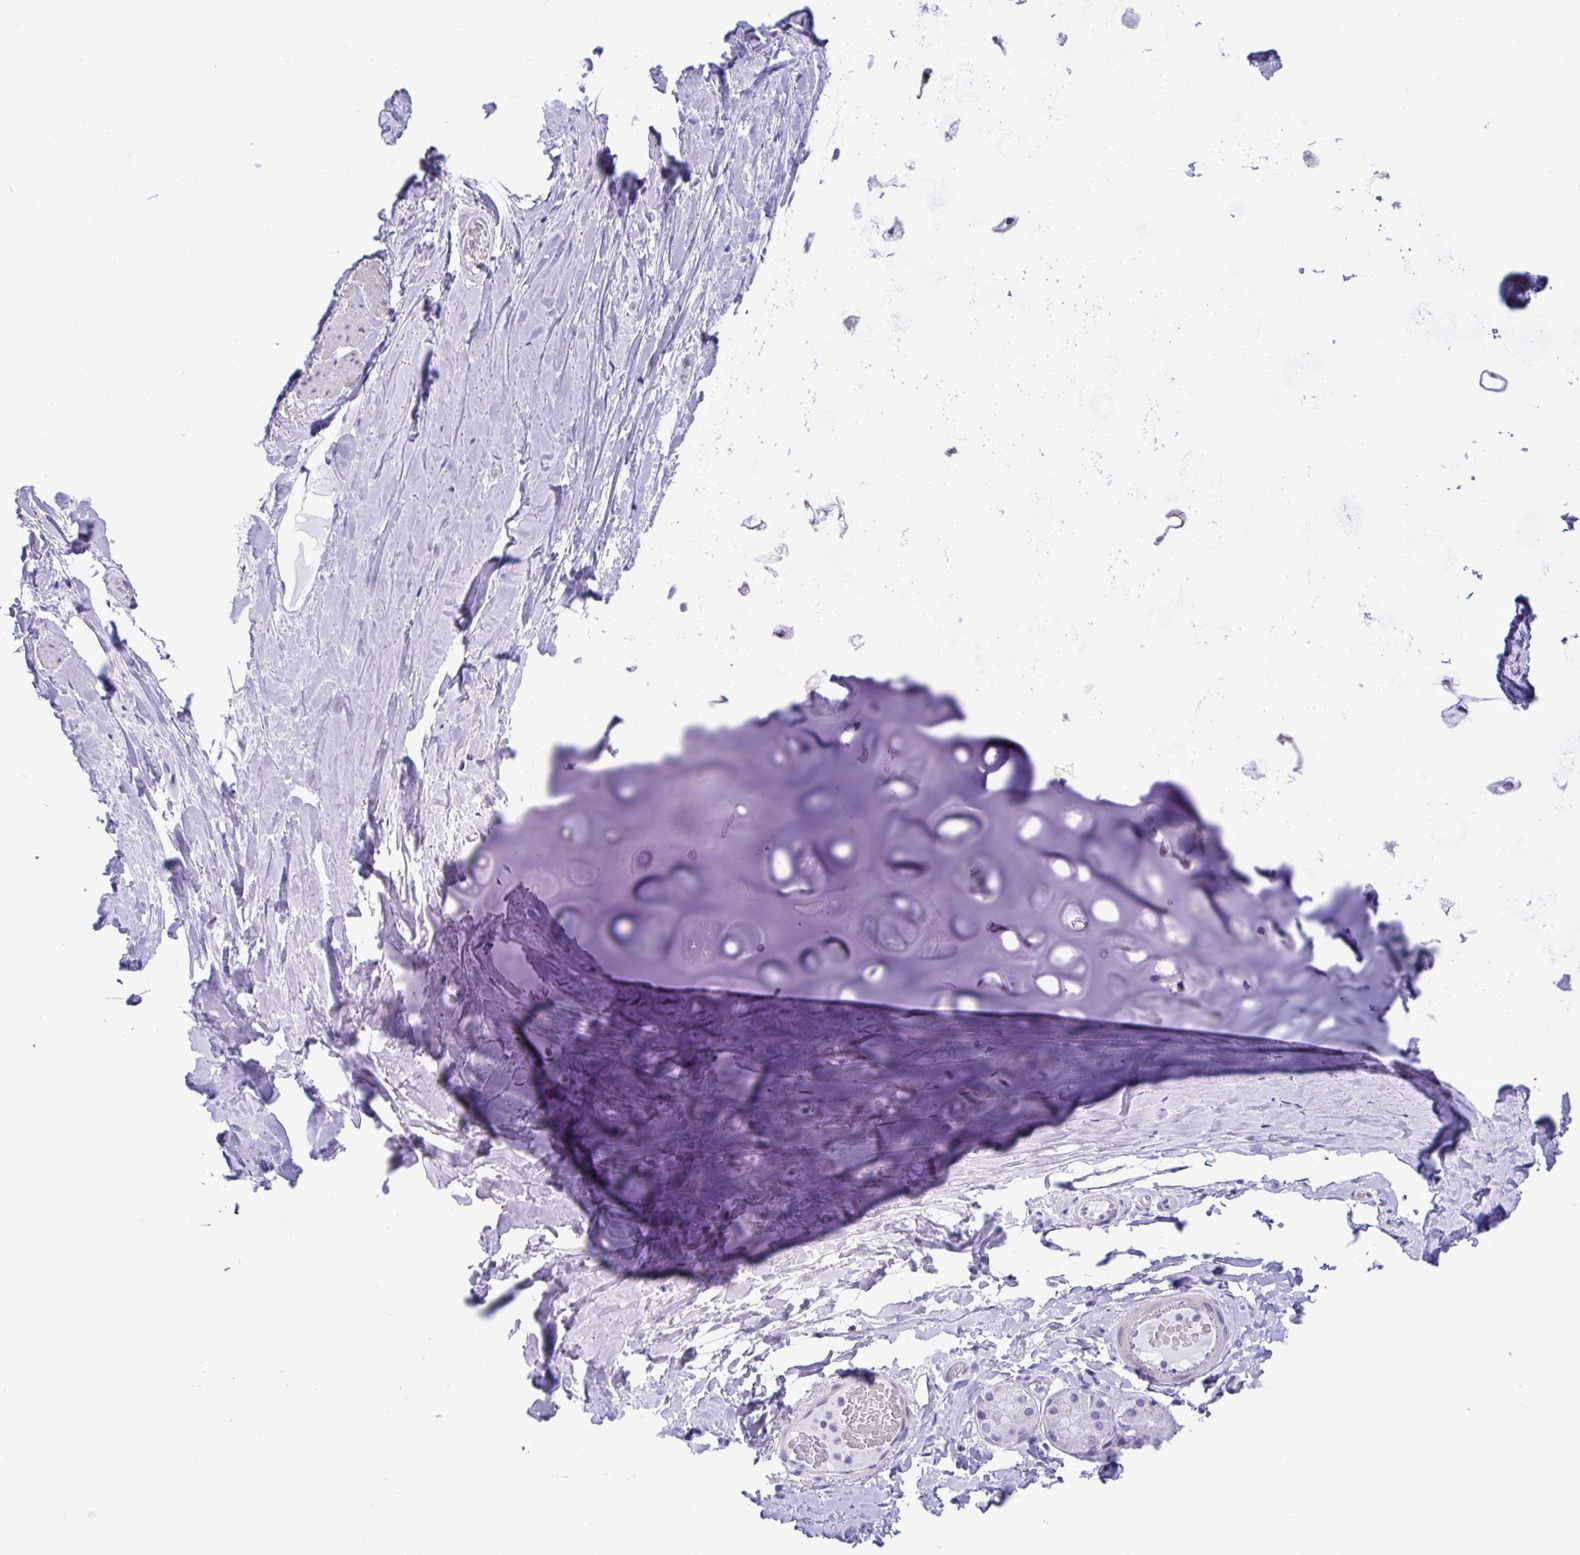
{"staining": {"intensity": "negative", "quantity": "none", "location": "none"}, "tissue": "soft tissue", "cell_type": "Chondrocytes", "image_type": "normal", "snomed": [{"axis": "morphology", "description": "Normal tissue, NOS"}, {"axis": "topography", "description": "Cartilage tissue"}, {"axis": "topography", "description": "Bronchus"}], "caption": "IHC of benign human soft tissue reveals no expression in chondrocytes. (DAB (3,3'-diaminobenzidine) immunohistochemistry (IHC) with hematoxylin counter stain).", "gene": "ISL1", "patient": {"sex": "male", "age": 64}}